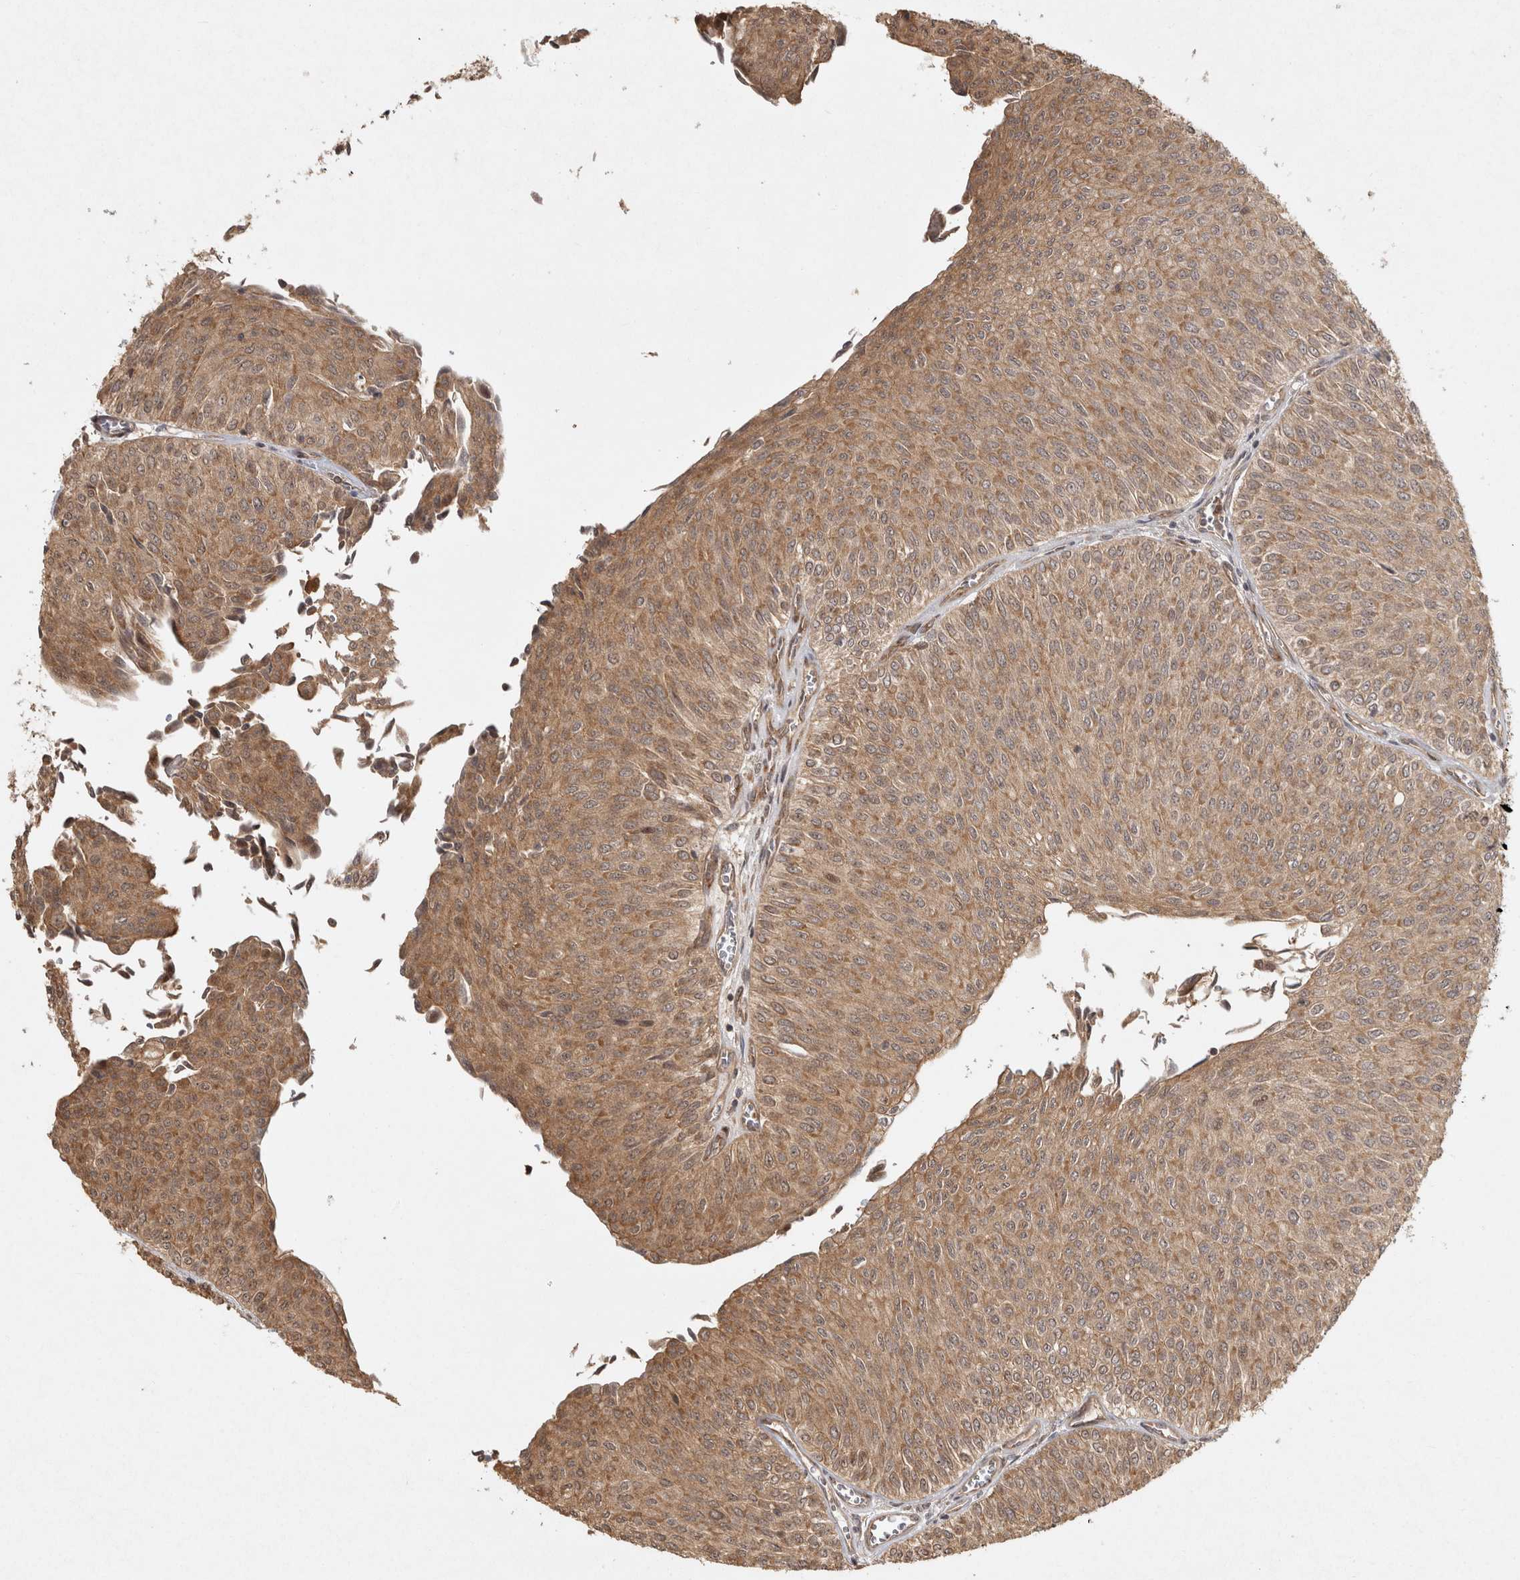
{"staining": {"intensity": "moderate", "quantity": ">75%", "location": "cytoplasmic/membranous"}, "tissue": "urothelial cancer", "cell_type": "Tumor cells", "image_type": "cancer", "snomed": [{"axis": "morphology", "description": "Urothelial carcinoma, Low grade"}, {"axis": "topography", "description": "Urinary bladder"}], "caption": "Tumor cells reveal medium levels of moderate cytoplasmic/membranous staining in about >75% of cells in urothelial cancer.", "gene": "CAMSAP2", "patient": {"sex": "male", "age": 78}}